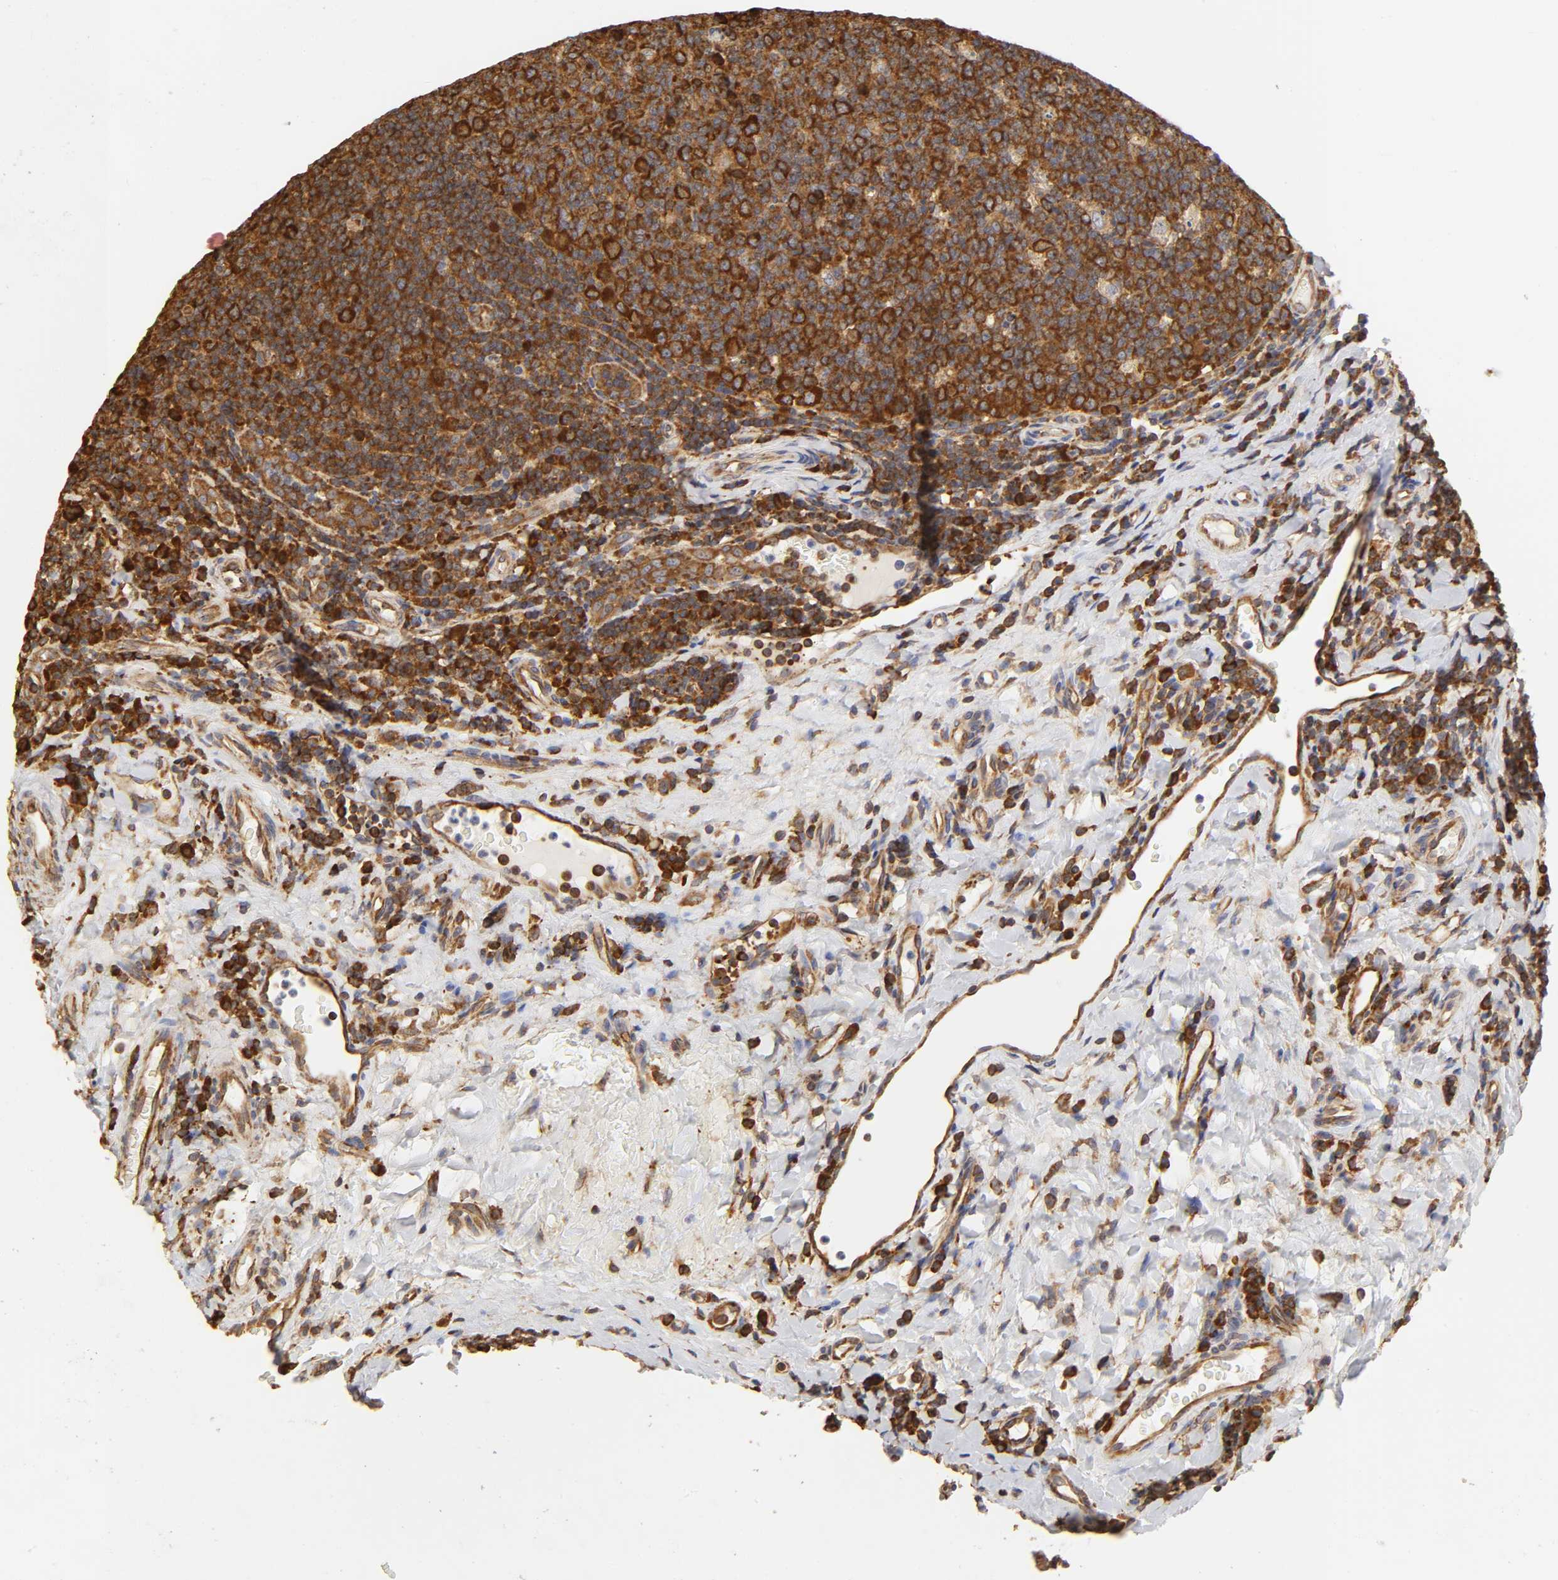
{"staining": {"intensity": "strong", "quantity": ">75%", "location": "cytoplasmic/membranous"}, "tissue": "tonsil", "cell_type": "Germinal center cells", "image_type": "normal", "snomed": [{"axis": "morphology", "description": "Normal tissue, NOS"}, {"axis": "topography", "description": "Tonsil"}], "caption": "Immunohistochemistry (IHC) staining of unremarkable tonsil, which exhibits high levels of strong cytoplasmic/membranous expression in about >75% of germinal center cells indicating strong cytoplasmic/membranous protein staining. The staining was performed using DAB (brown) for protein detection and nuclei were counterstained in hematoxylin (blue).", "gene": "RPL14", "patient": {"sex": "male", "age": 17}}